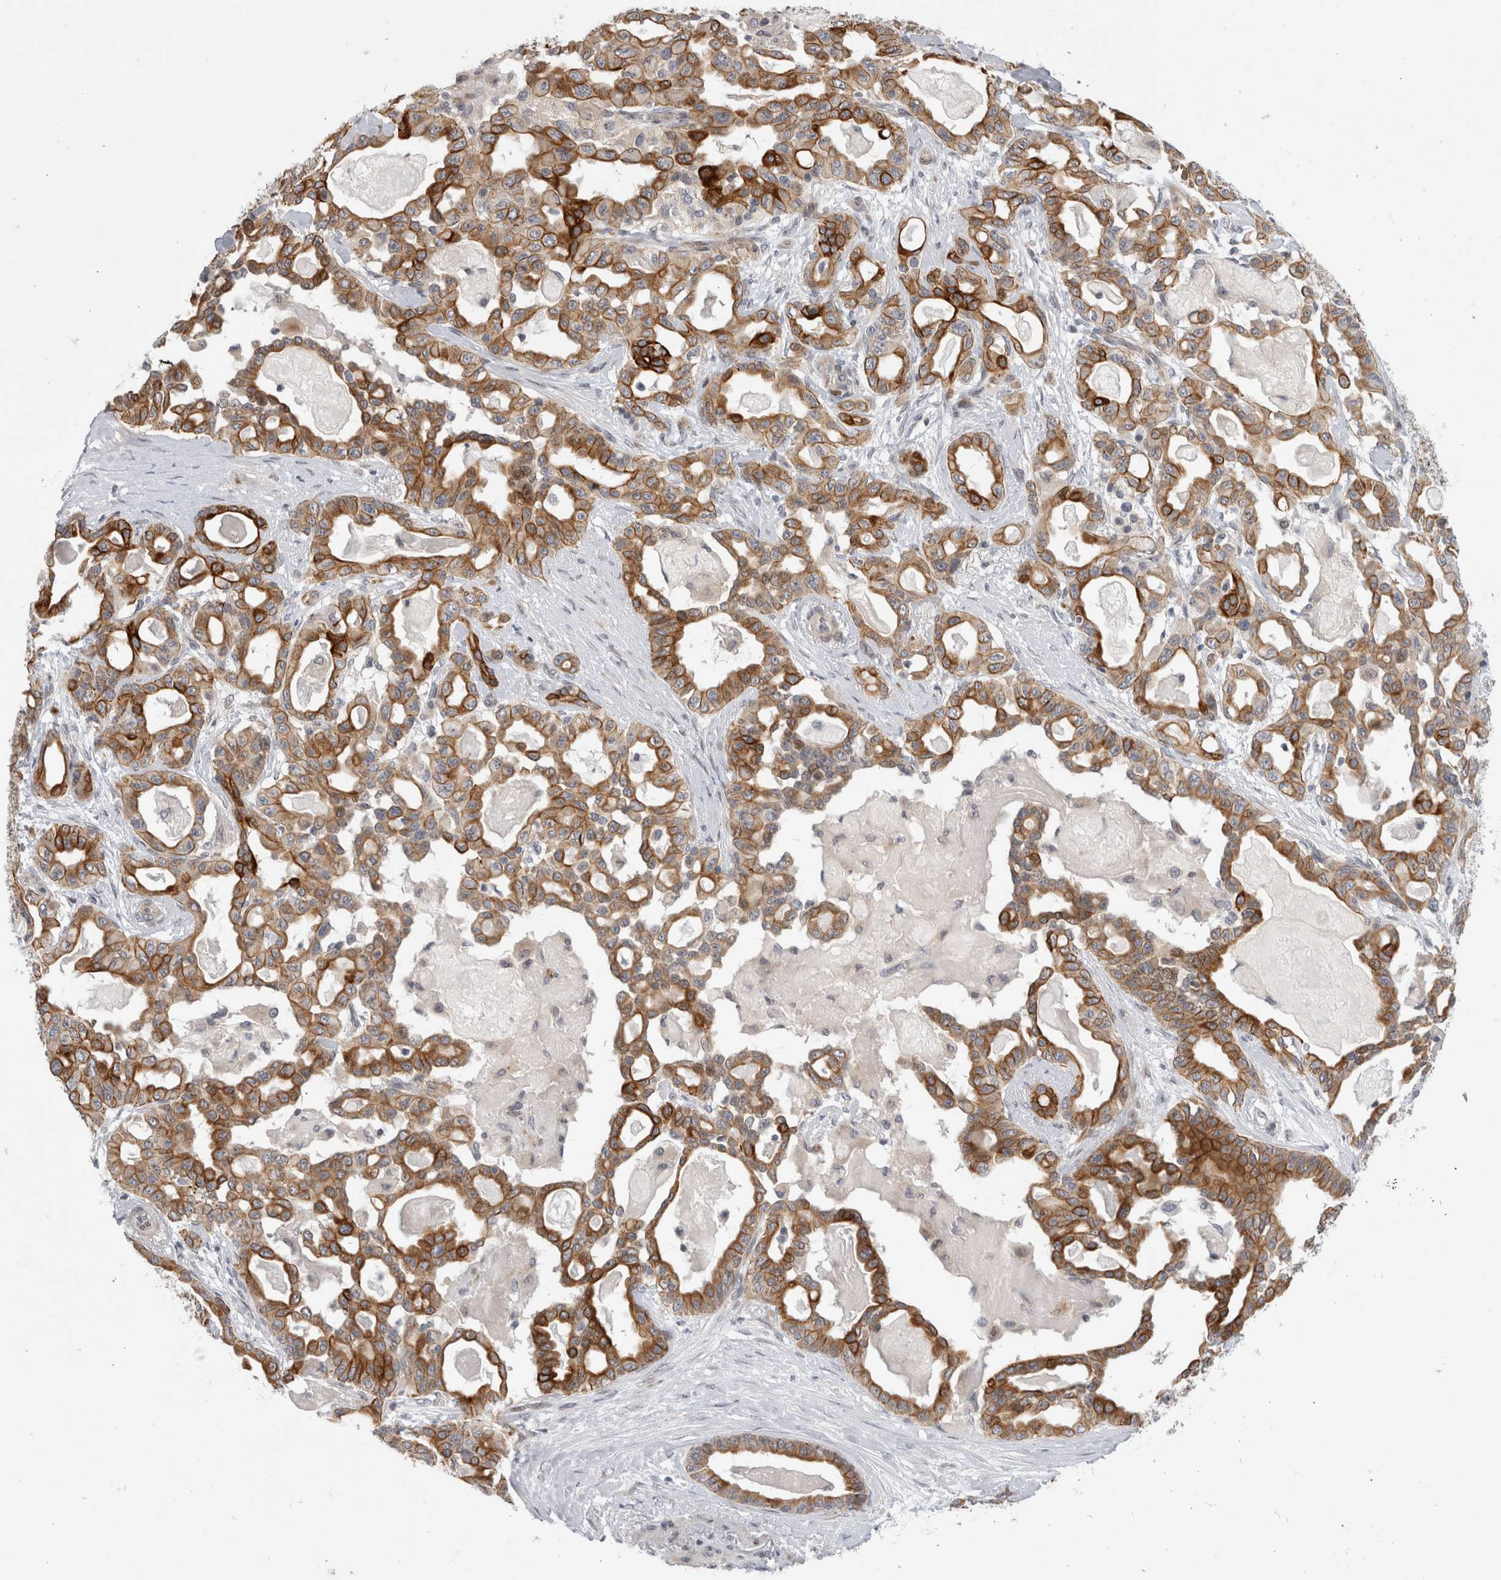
{"staining": {"intensity": "moderate", "quantity": ">75%", "location": "cytoplasmic/membranous"}, "tissue": "pancreatic cancer", "cell_type": "Tumor cells", "image_type": "cancer", "snomed": [{"axis": "morphology", "description": "Adenocarcinoma, NOS"}, {"axis": "topography", "description": "Pancreas"}], "caption": "A brown stain labels moderate cytoplasmic/membranous expression of a protein in human pancreatic adenocarcinoma tumor cells.", "gene": "UTP25", "patient": {"sex": "male", "age": 63}}